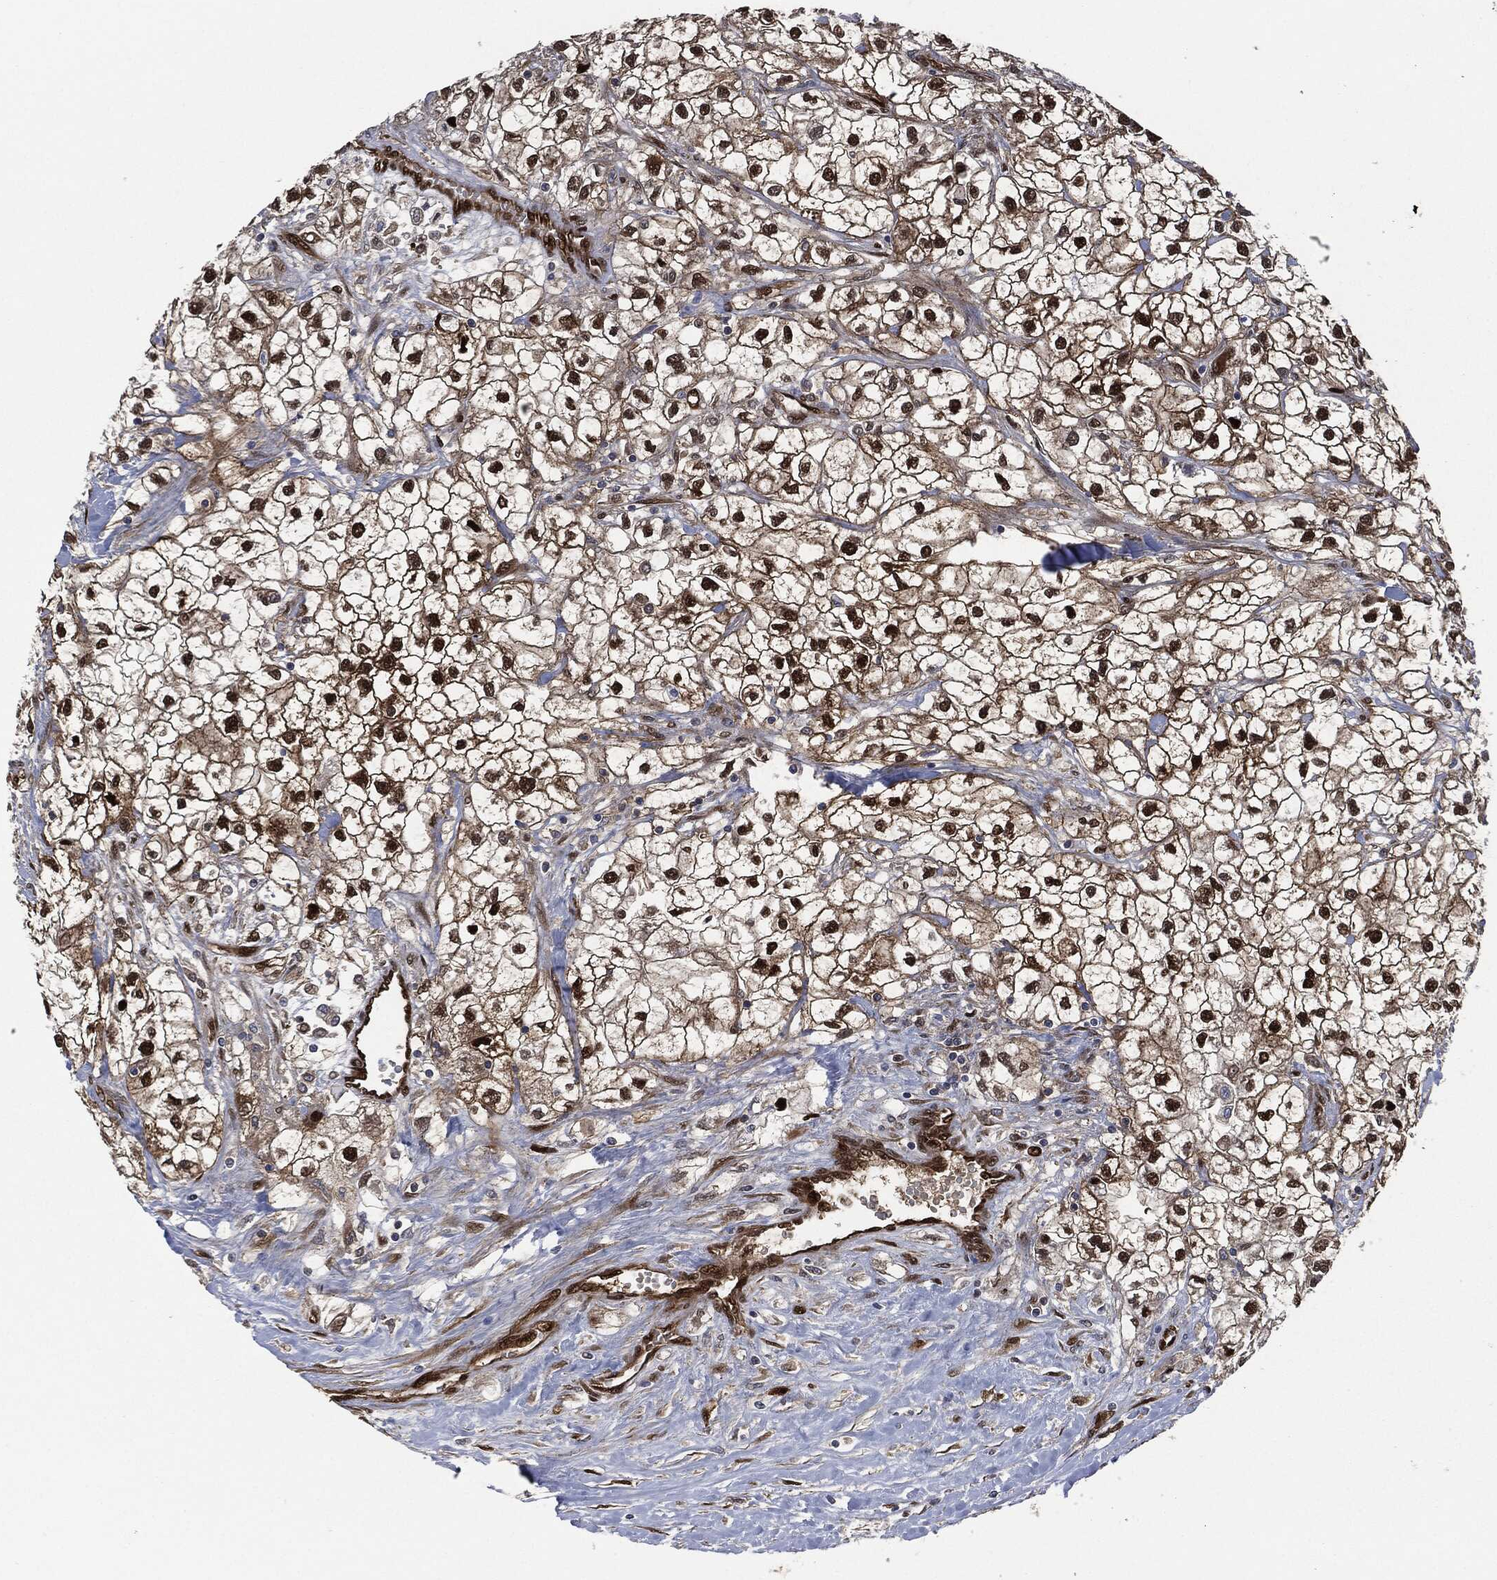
{"staining": {"intensity": "strong", "quantity": "25%-75%", "location": "cytoplasmic/membranous,nuclear"}, "tissue": "renal cancer", "cell_type": "Tumor cells", "image_type": "cancer", "snomed": [{"axis": "morphology", "description": "Adenocarcinoma, NOS"}, {"axis": "topography", "description": "Kidney"}], "caption": "Brown immunohistochemical staining in human adenocarcinoma (renal) shows strong cytoplasmic/membranous and nuclear positivity in about 25%-75% of tumor cells.", "gene": "DCTN1", "patient": {"sex": "male", "age": 59}}